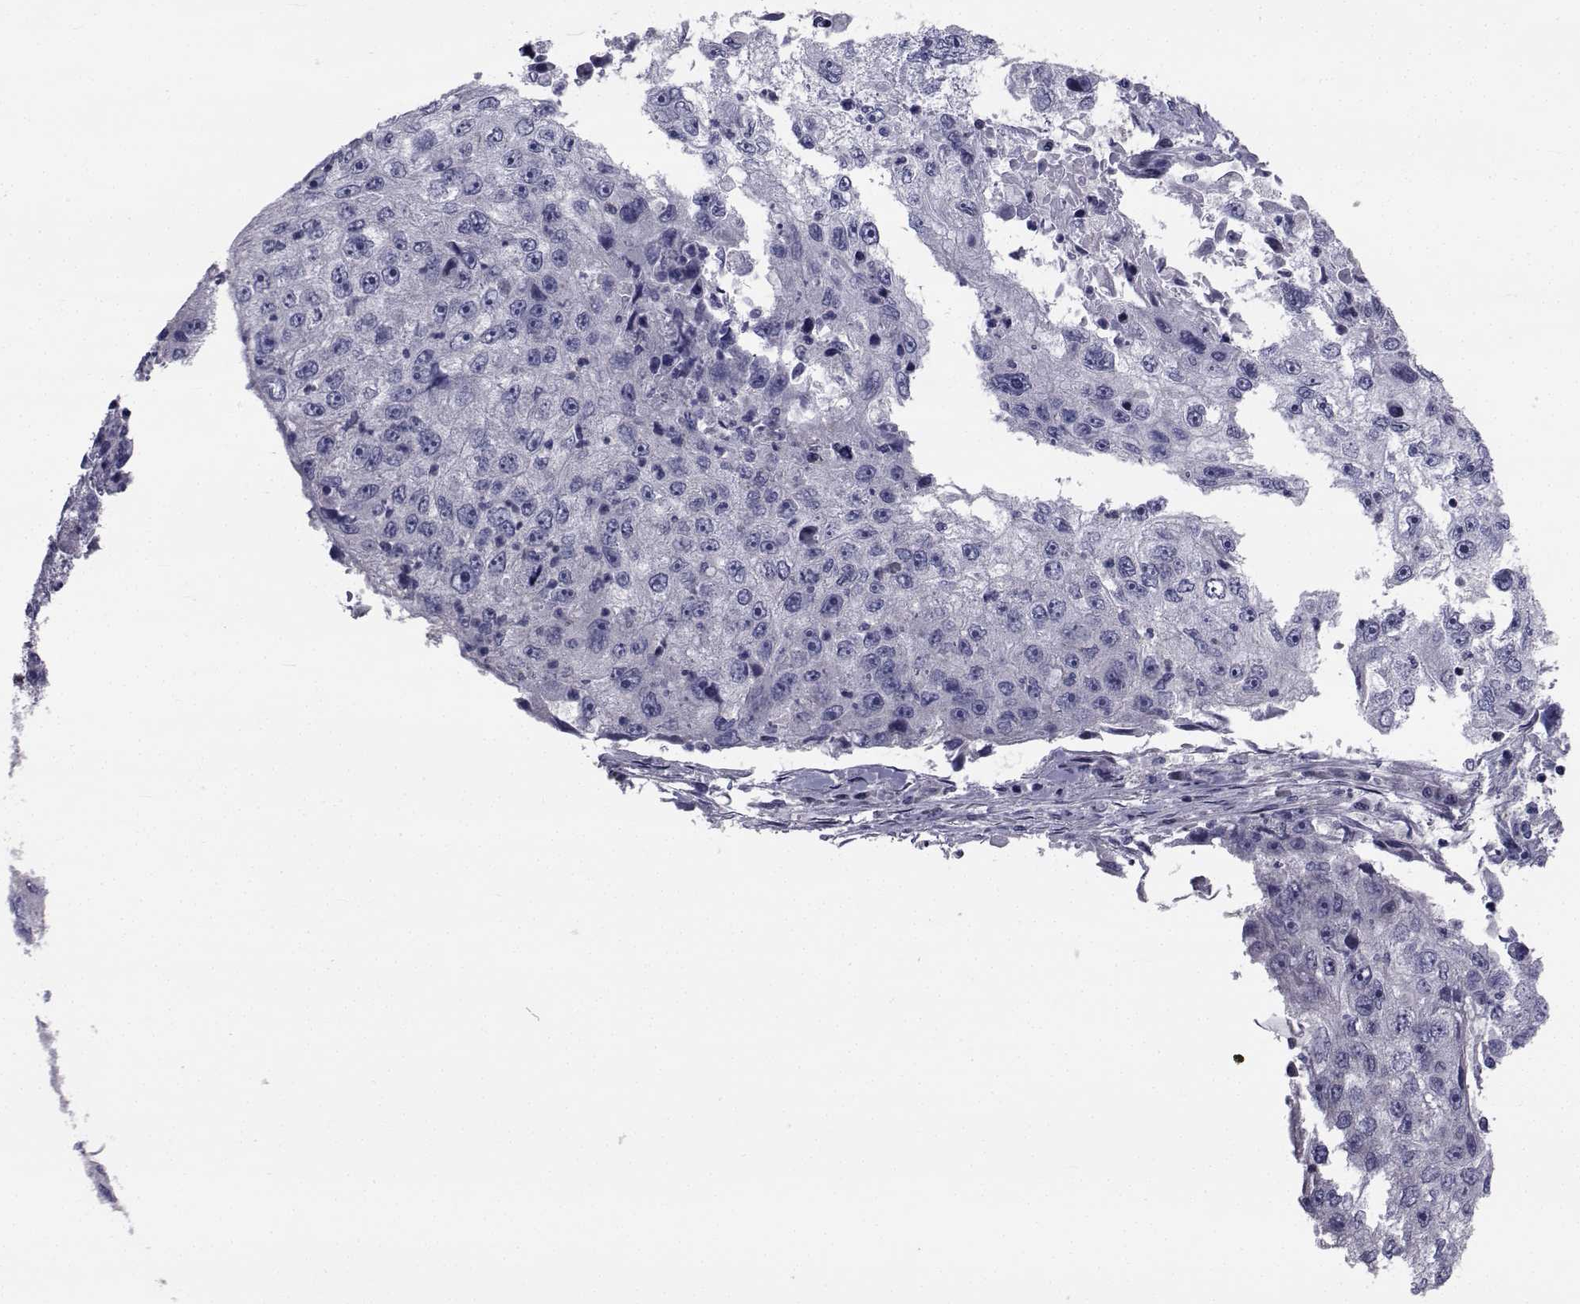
{"staining": {"intensity": "negative", "quantity": "none", "location": "none"}, "tissue": "cervical cancer", "cell_type": "Tumor cells", "image_type": "cancer", "snomed": [{"axis": "morphology", "description": "Squamous cell carcinoma, NOS"}, {"axis": "topography", "description": "Cervix"}], "caption": "High magnification brightfield microscopy of cervical squamous cell carcinoma stained with DAB (3,3'-diaminobenzidine) (brown) and counterstained with hematoxylin (blue): tumor cells show no significant positivity.", "gene": "CHRNA1", "patient": {"sex": "female", "age": 36}}